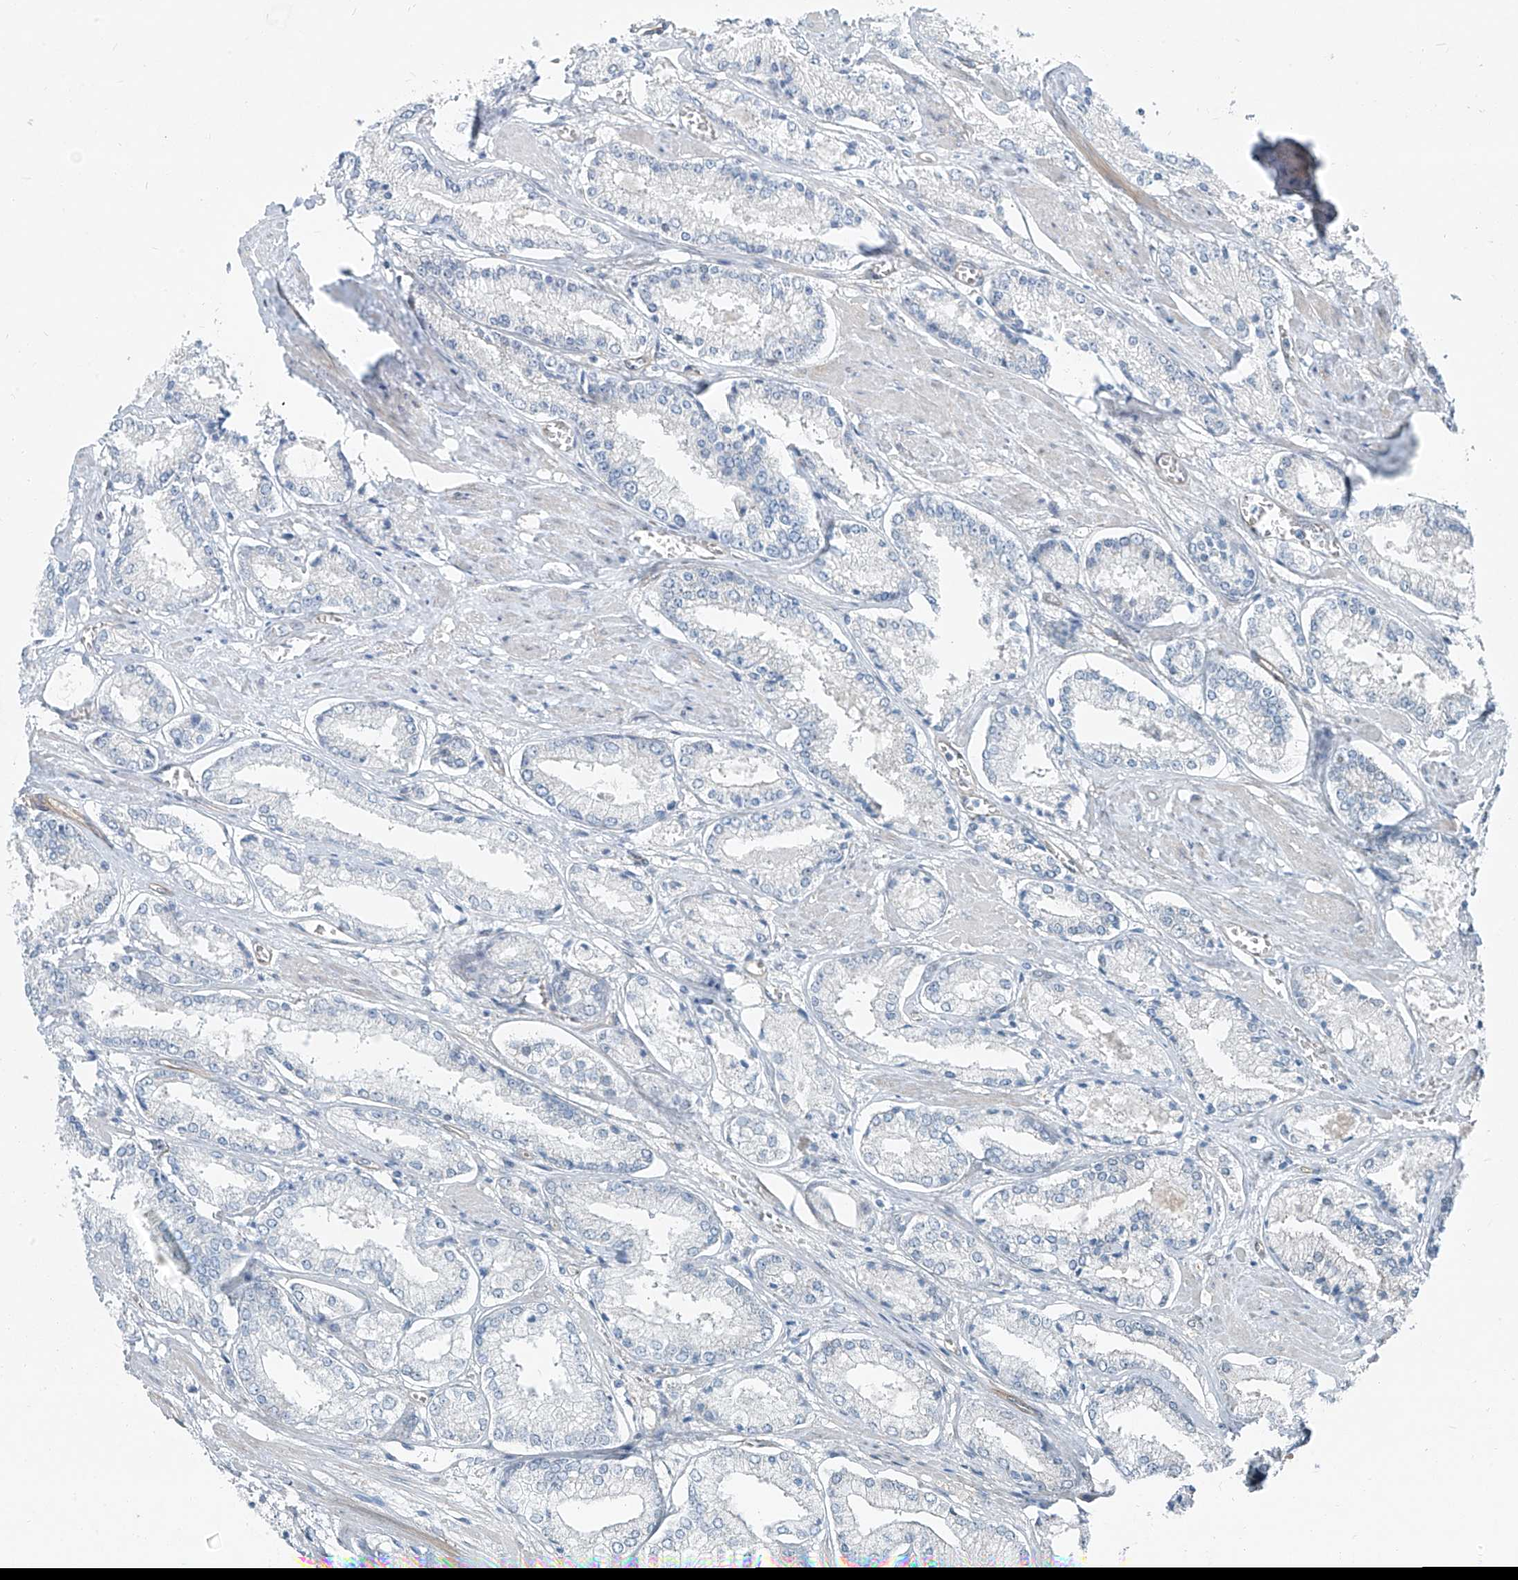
{"staining": {"intensity": "negative", "quantity": "none", "location": "none"}, "tissue": "prostate cancer", "cell_type": "Tumor cells", "image_type": "cancer", "snomed": [{"axis": "morphology", "description": "Adenocarcinoma, Low grade"}, {"axis": "topography", "description": "Prostate"}], "caption": "Protein analysis of prostate cancer demonstrates no significant expression in tumor cells.", "gene": "TNS2", "patient": {"sex": "male", "age": 54}}